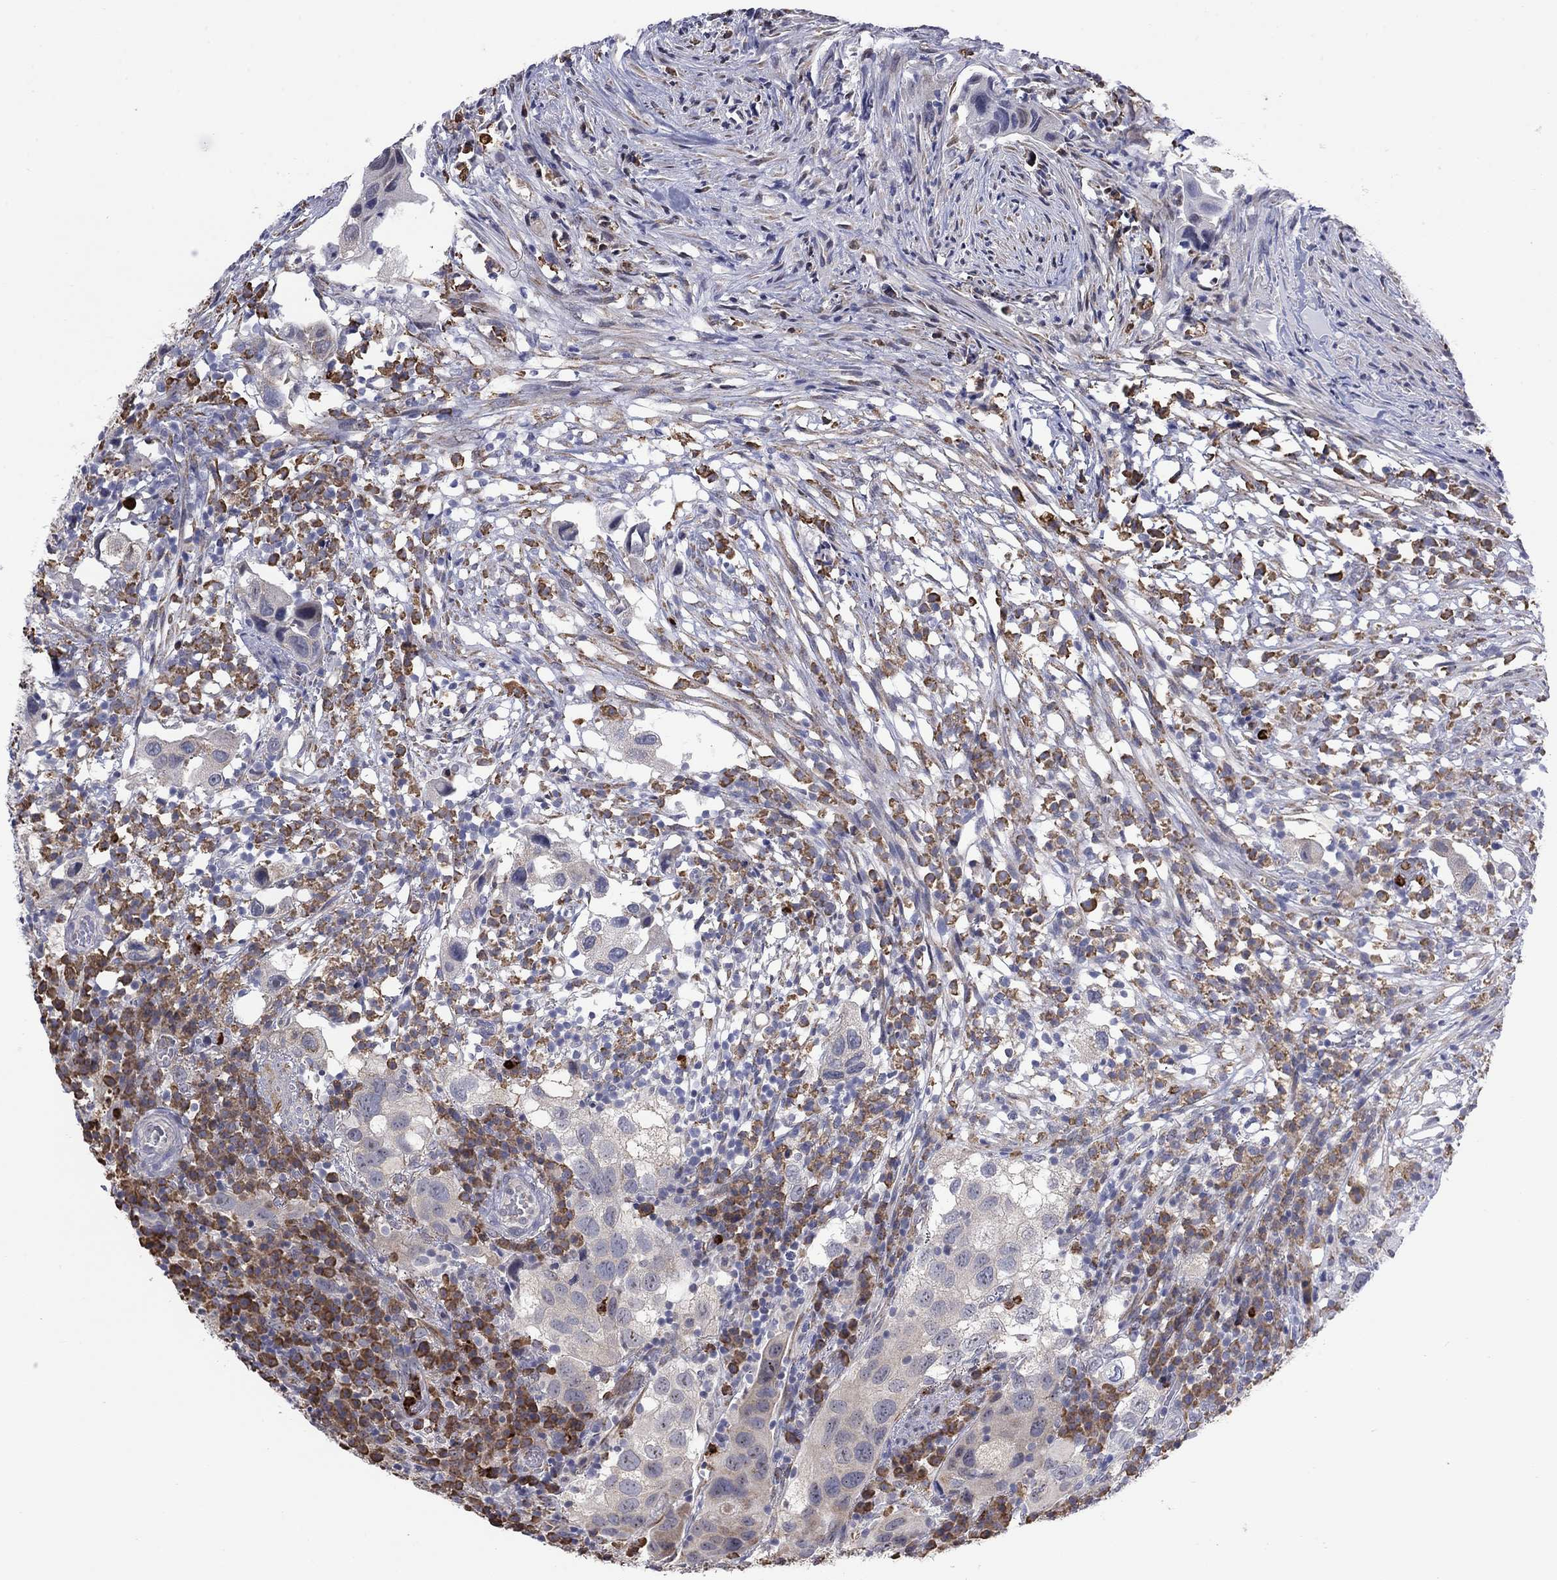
{"staining": {"intensity": "negative", "quantity": "none", "location": "none"}, "tissue": "urothelial cancer", "cell_type": "Tumor cells", "image_type": "cancer", "snomed": [{"axis": "morphology", "description": "Urothelial carcinoma, High grade"}, {"axis": "topography", "description": "Urinary bladder"}], "caption": "An immunohistochemistry histopathology image of urothelial cancer is shown. There is no staining in tumor cells of urothelial cancer.", "gene": "MTRFR", "patient": {"sex": "male", "age": 79}}